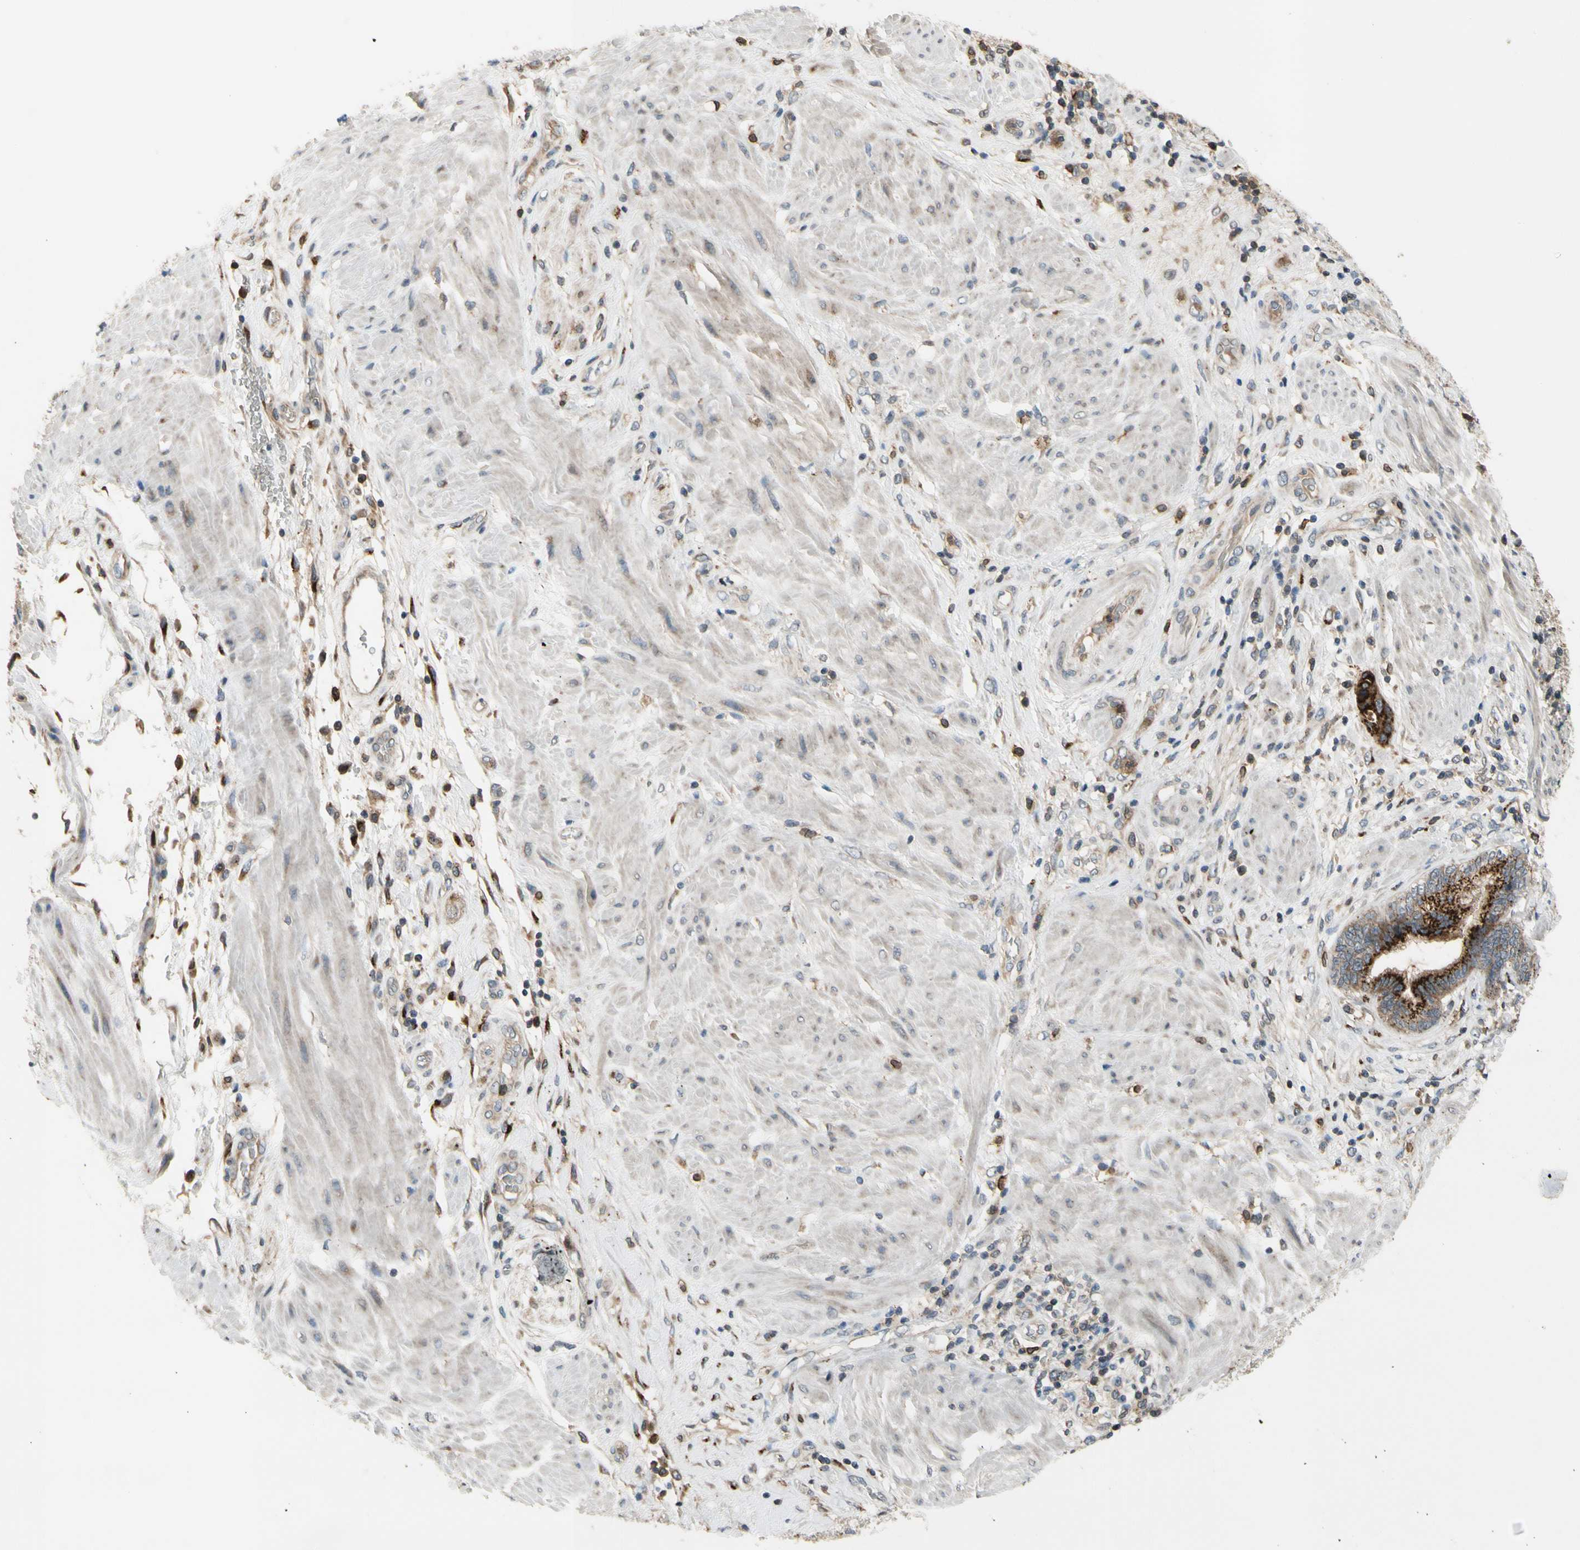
{"staining": {"intensity": "strong", "quantity": ">75%", "location": "cytoplasmic/membranous"}, "tissue": "pancreatic cancer", "cell_type": "Tumor cells", "image_type": "cancer", "snomed": [{"axis": "morphology", "description": "Adenocarcinoma, NOS"}, {"axis": "topography", "description": "Pancreas"}], "caption": "Immunohistochemical staining of human pancreatic cancer (adenocarcinoma) exhibits high levels of strong cytoplasmic/membranous positivity in about >75% of tumor cells.", "gene": "GALNT5", "patient": {"sex": "female", "age": 64}}